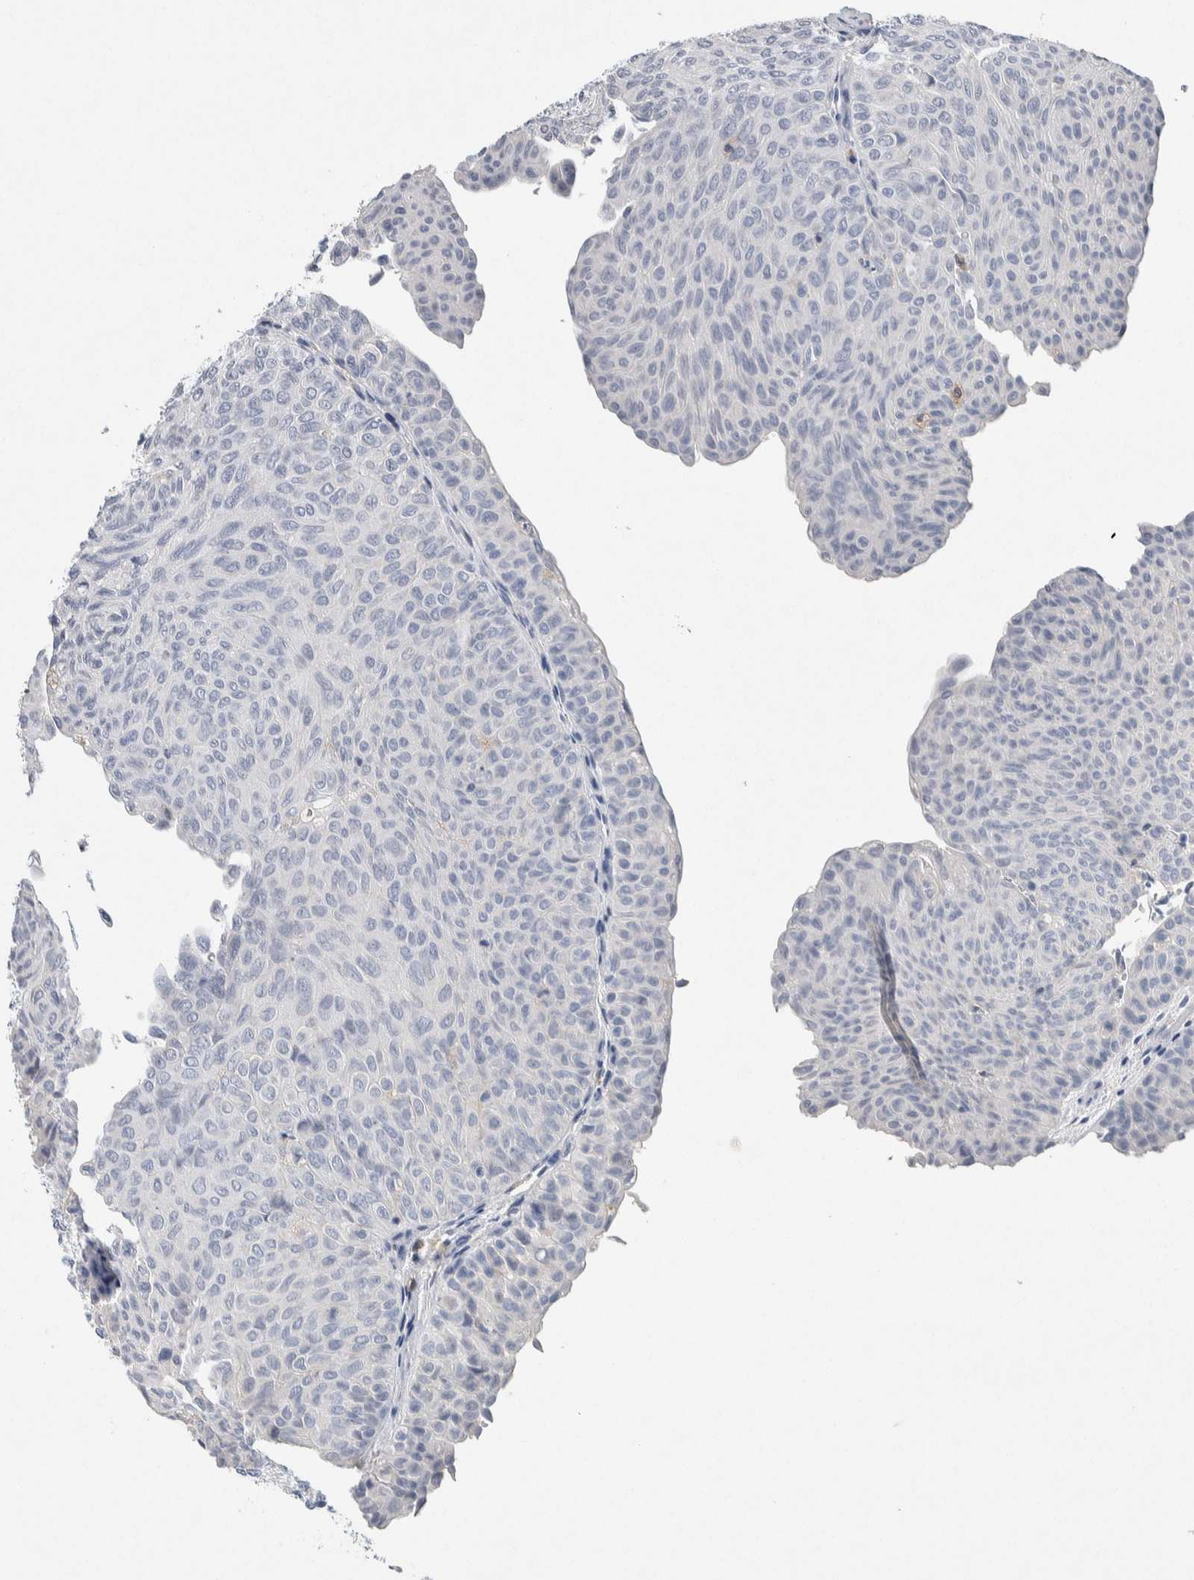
{"staining": {"intensity": "negative", "quantity": "none", "location": "none"}, "tissue": "urothelial cancer", "cell_type": "Tumor cells", "image_type": "cancer", "snomed": [{"axis": "morphology", "description": "Urothelial carcinoma, Low grade"}, {"axis": "topography", "description": "Urinary bladder"}], "caption": "Tumor cells show no significant positivity in low-grade urothelial carcinoma. Nuclei are stained in blue.", "gene": "NCF2", "patient": {"sex": "male", "age": 78}}